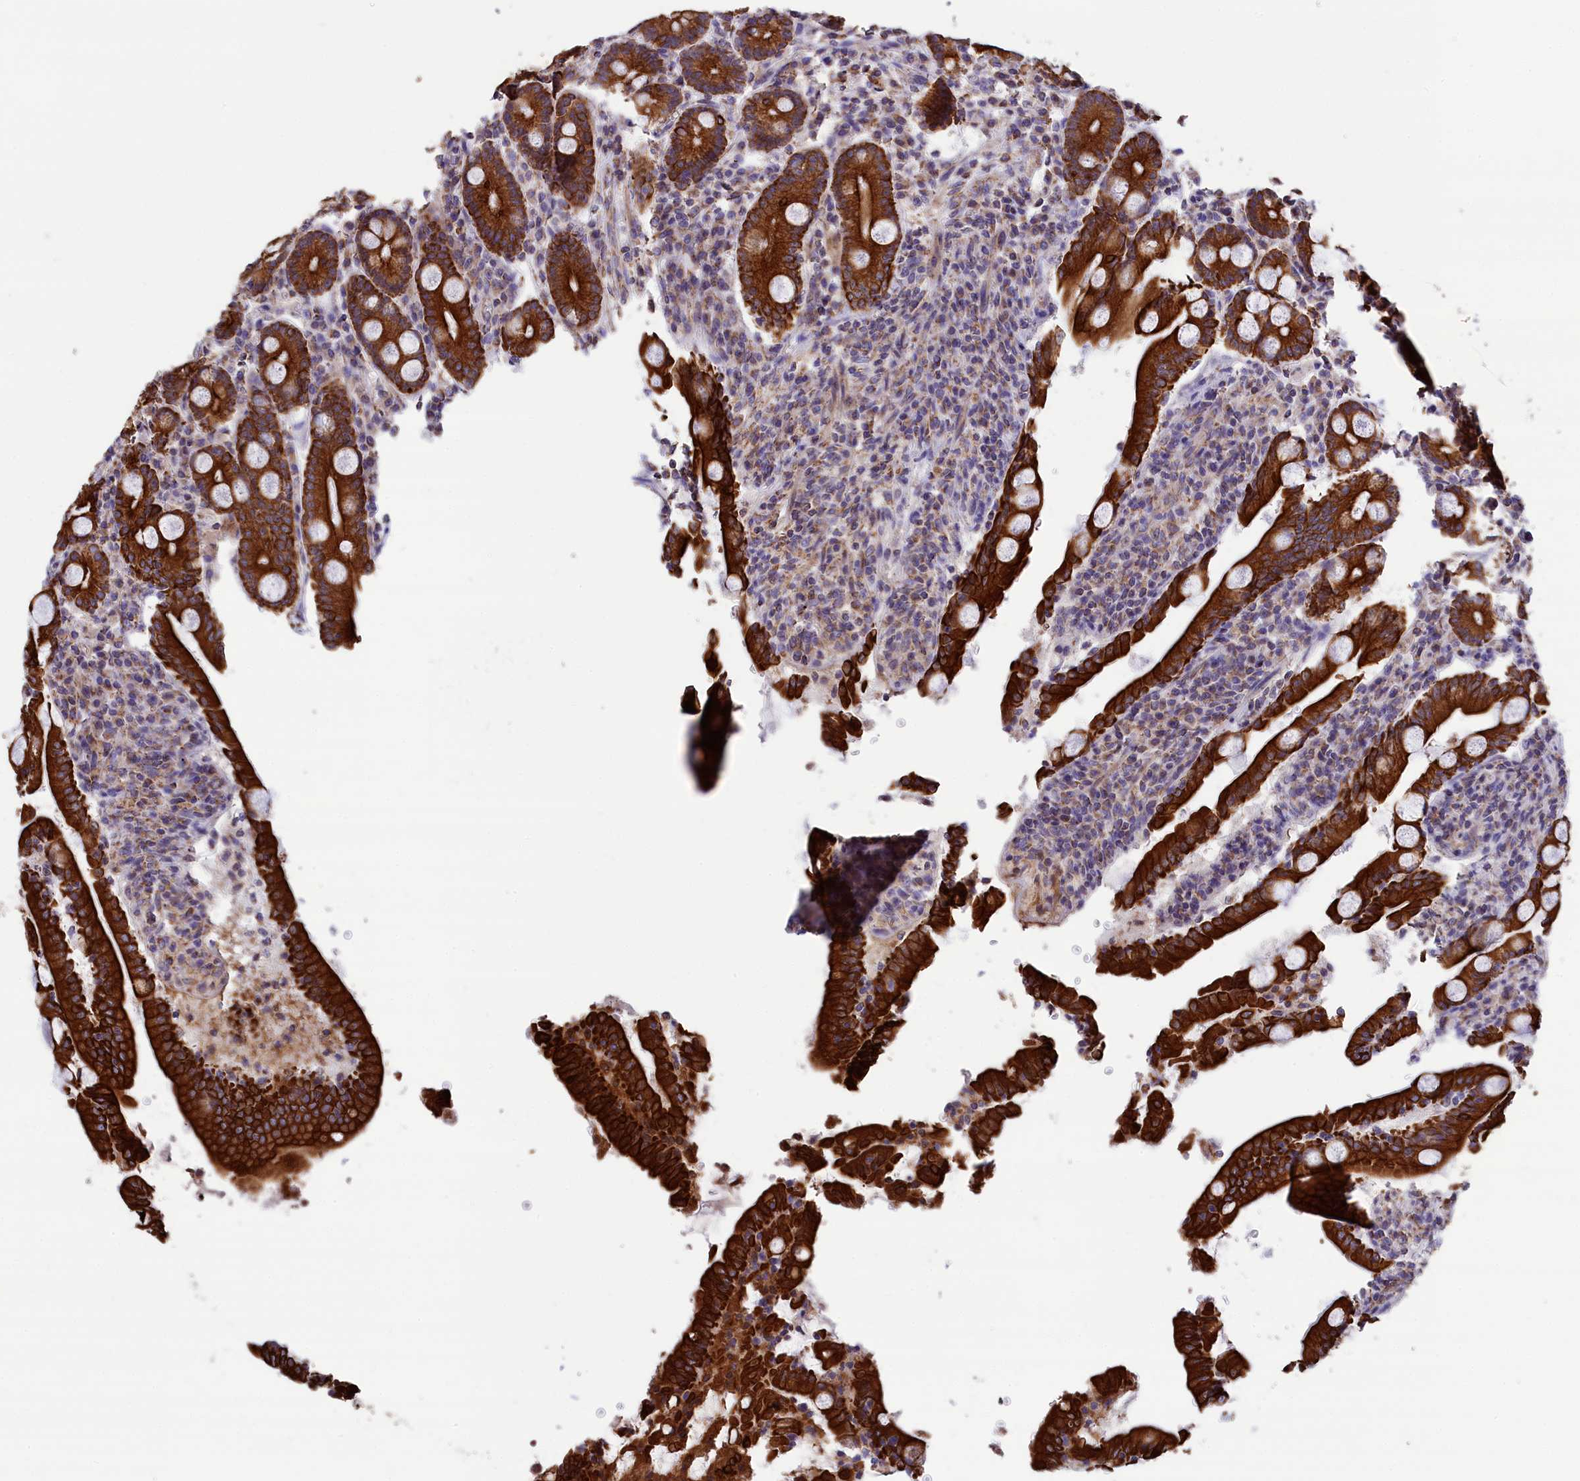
{"staining": {"intensity": "strong", "quantity": ">75%", "location": "cytoplasmic/membranous"}, "tissue": "duodenum", "cell_type": "Glandular cells", "image_type": "normal", "snomed": [{"axis": "morphology", "description": "Normal tissue, NOS"}, {"axis": "topography", "description": "Duodenum"}], "caption": "An immunohistochemistry image of normal tissue is shown. Protein staining in brown labels strong cytoplasmic/membranous positivity in duodenum within glandular cells.", "gene": "GATB", "patient": {"sex": "male", "age": 35}}